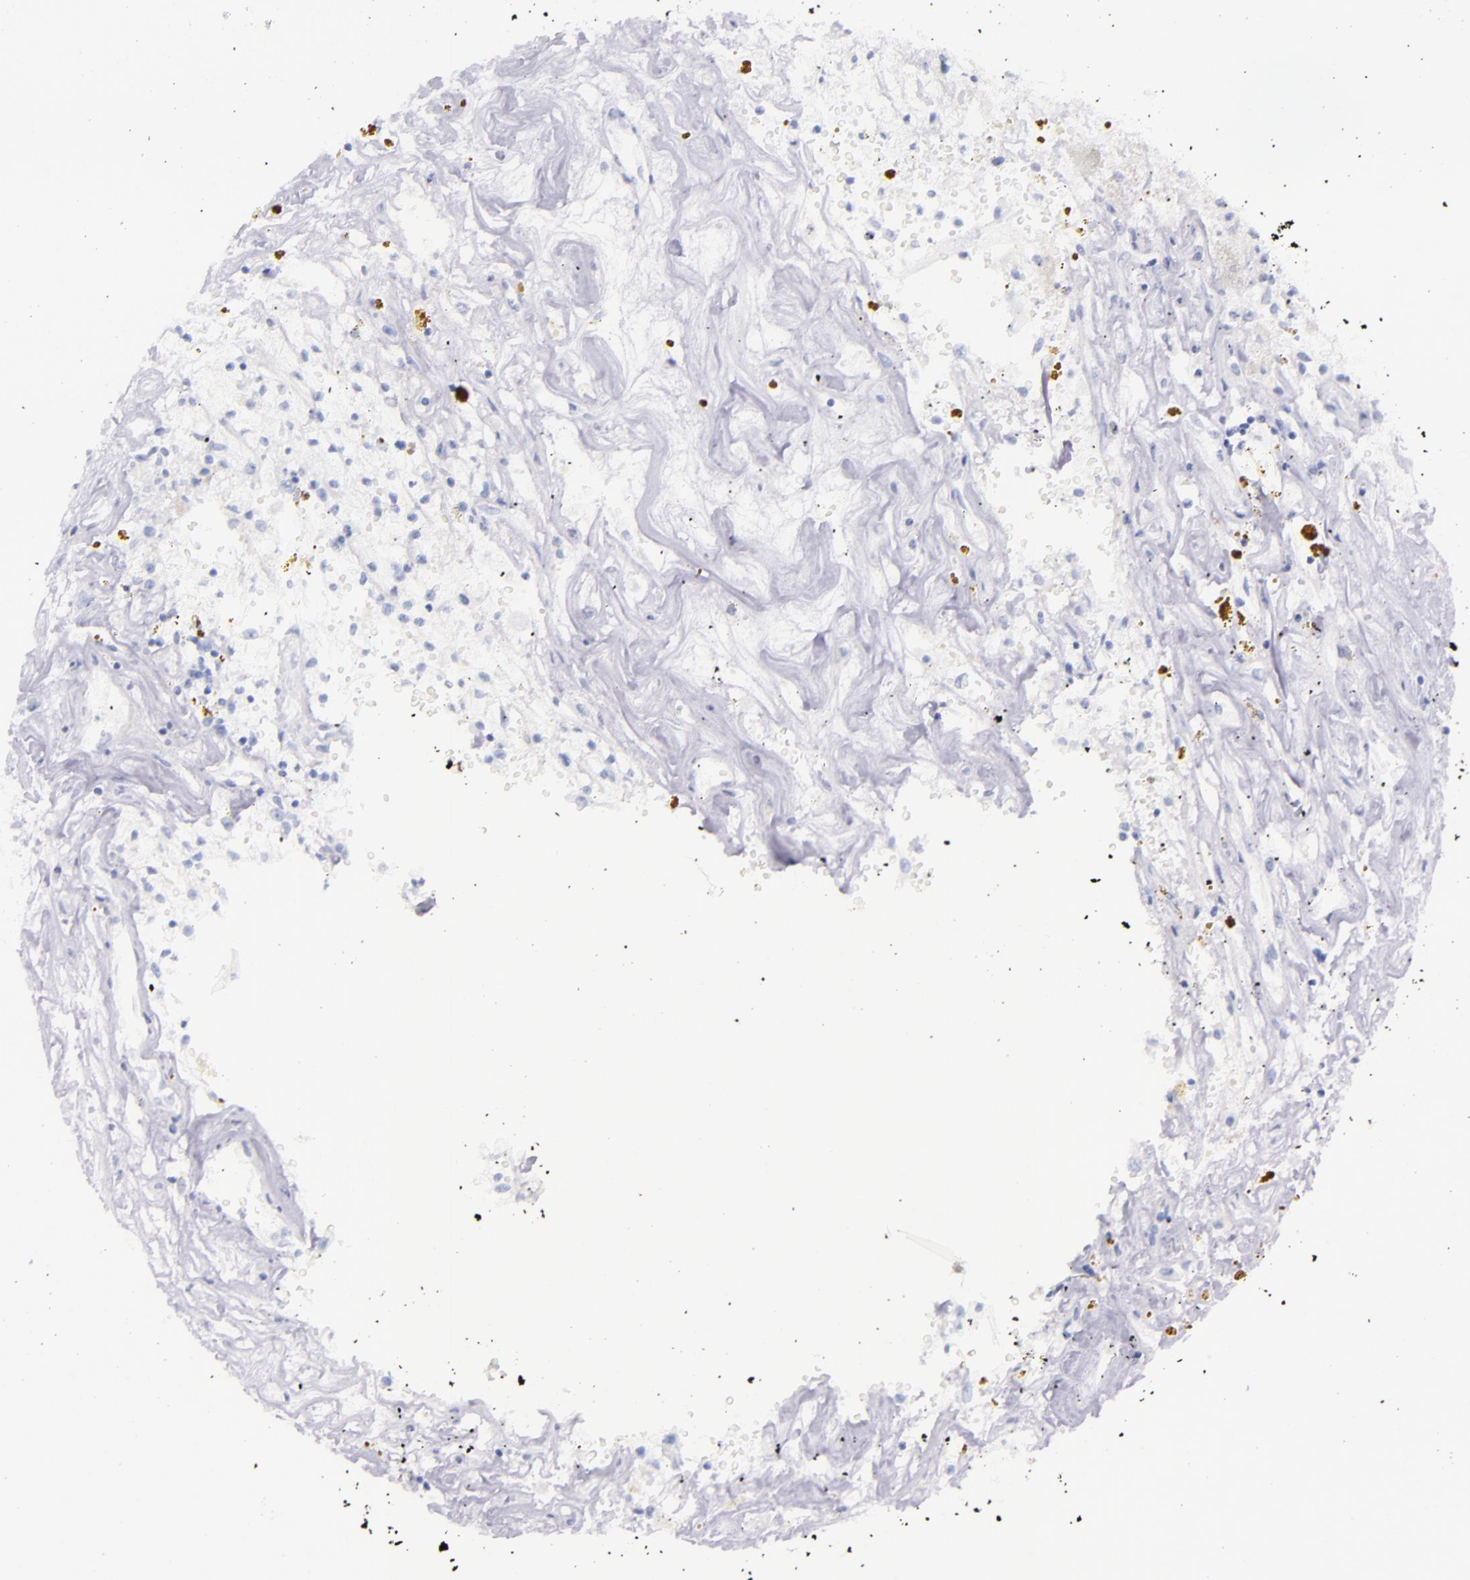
{"staining": {"intensity": "negative", "quantity": "none", "location": "none"}, "tissue": "renal cancer", "cell_type": "Tumor cells", "image_type": "cancer", "snomed": [{"axis": "morphology", "description": "Adenocarcinoma, NOS"}, {"axis": "topography", "description": "Kidney"}], "caption": "This is an immunohistochemistry (IHC) photomicrograph of human renal cancer (adenocarcinoma). There is no expression in tumor cells.", "gene": "SFTPB", "patient": {"sex": "male", "age": 78}}